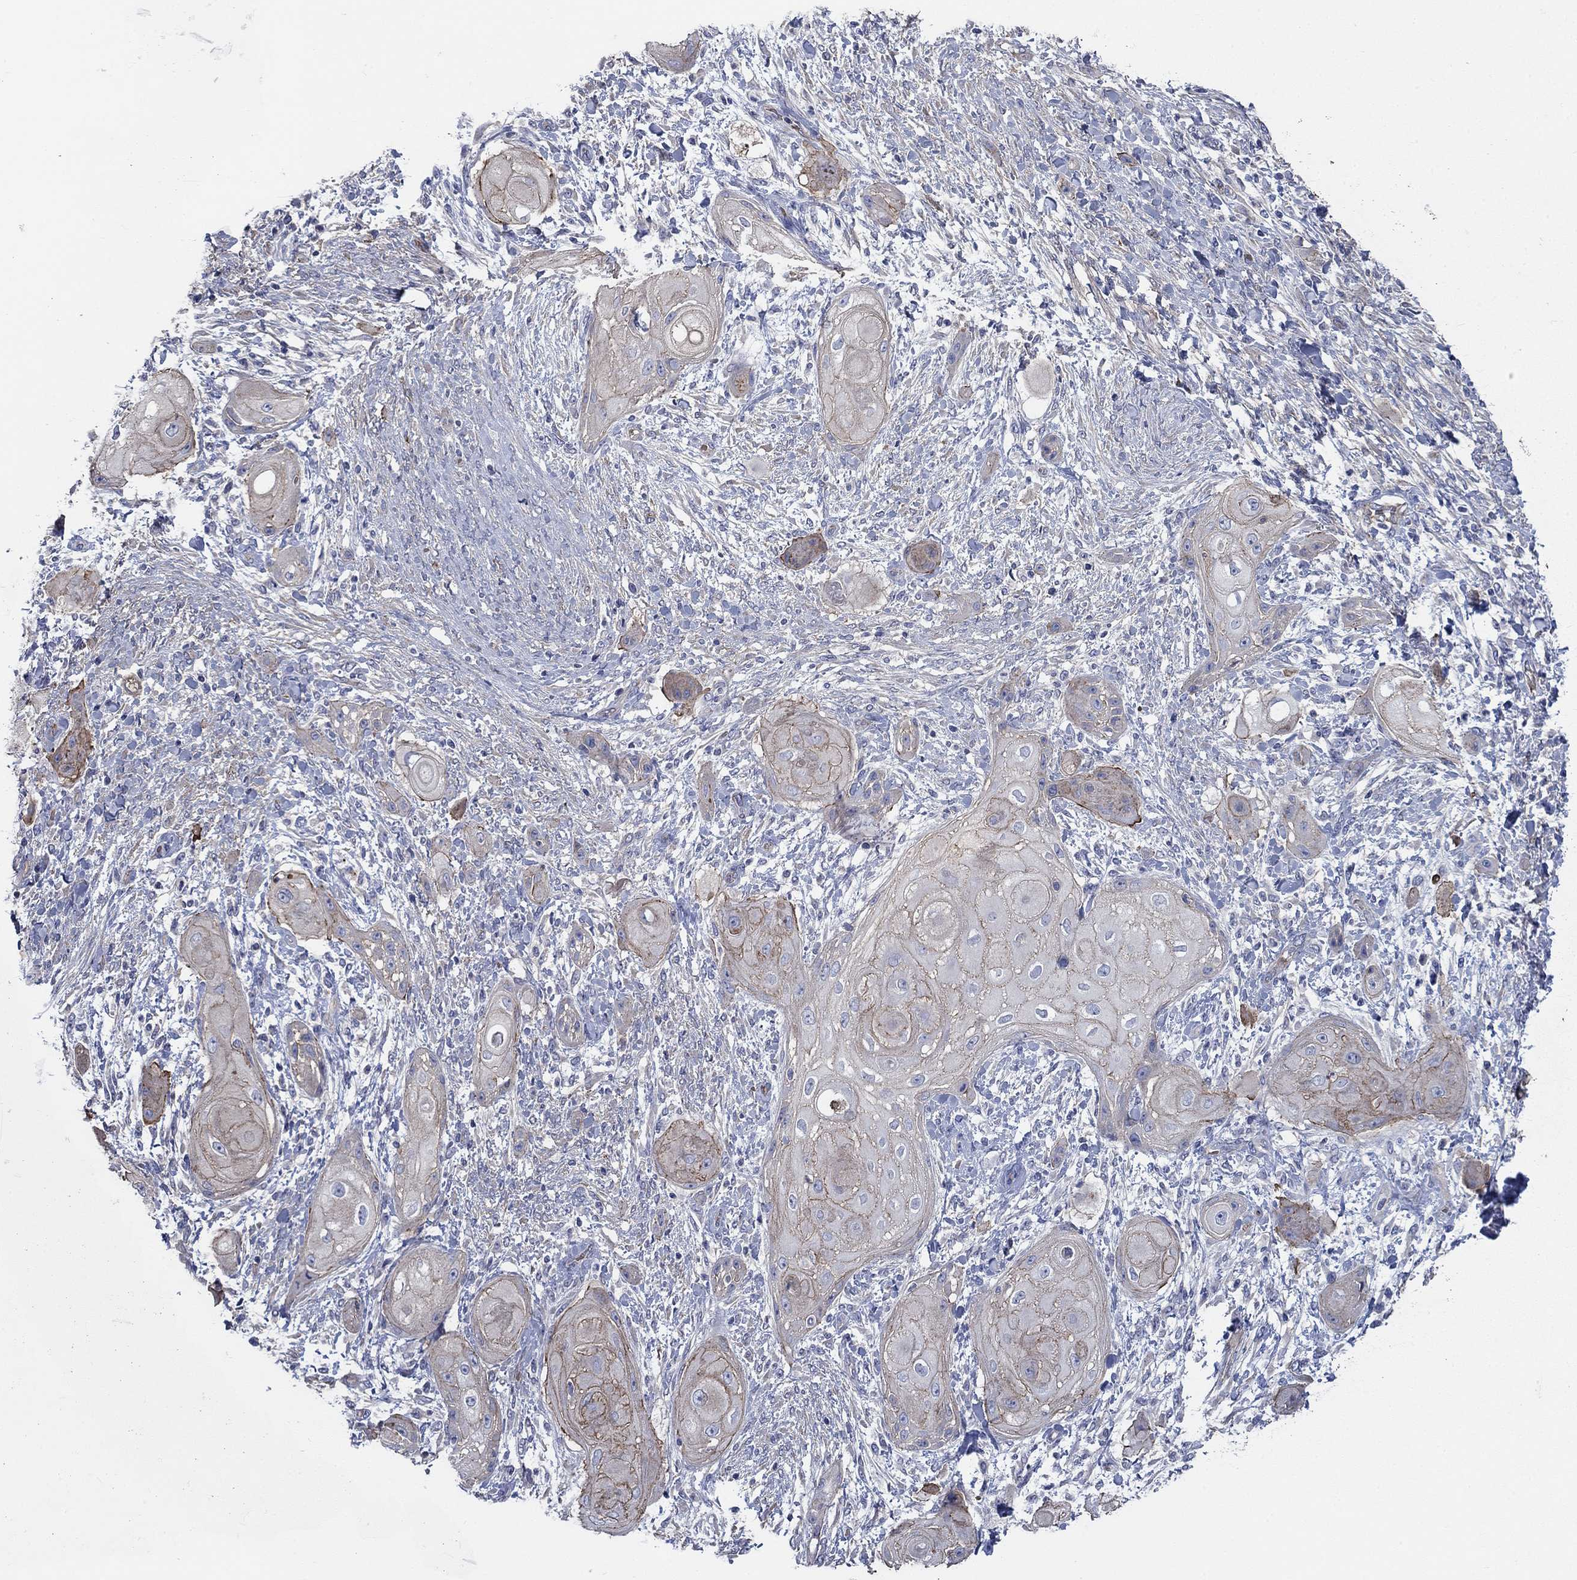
{"staining": {"intensity": "moderate", "quantity": "<25%", "location": "cytoplasmic/membranous"}, "tissue": "skin cancer", "cell_type": "Tumor cells", "image_type": "cancer", "snomed": [{"axis": "morphology", "description": "Squamous cell carcinoma, NOS"}, {"axis": "topography", "description": "Skin"}], "caption": "Immunohistochemistry micrograph of neoplastic tissue: squamous cell carcinoma (skin) stained using immunohistochemistry displays low levels of moderate protein expression localized specifically in the cytoplasmic/membranous of tumor cells, appearing as a cytoplasmic/membranous brown color.", "gene": "FLNC", "patient": {"sex": "male", "age": 62}}